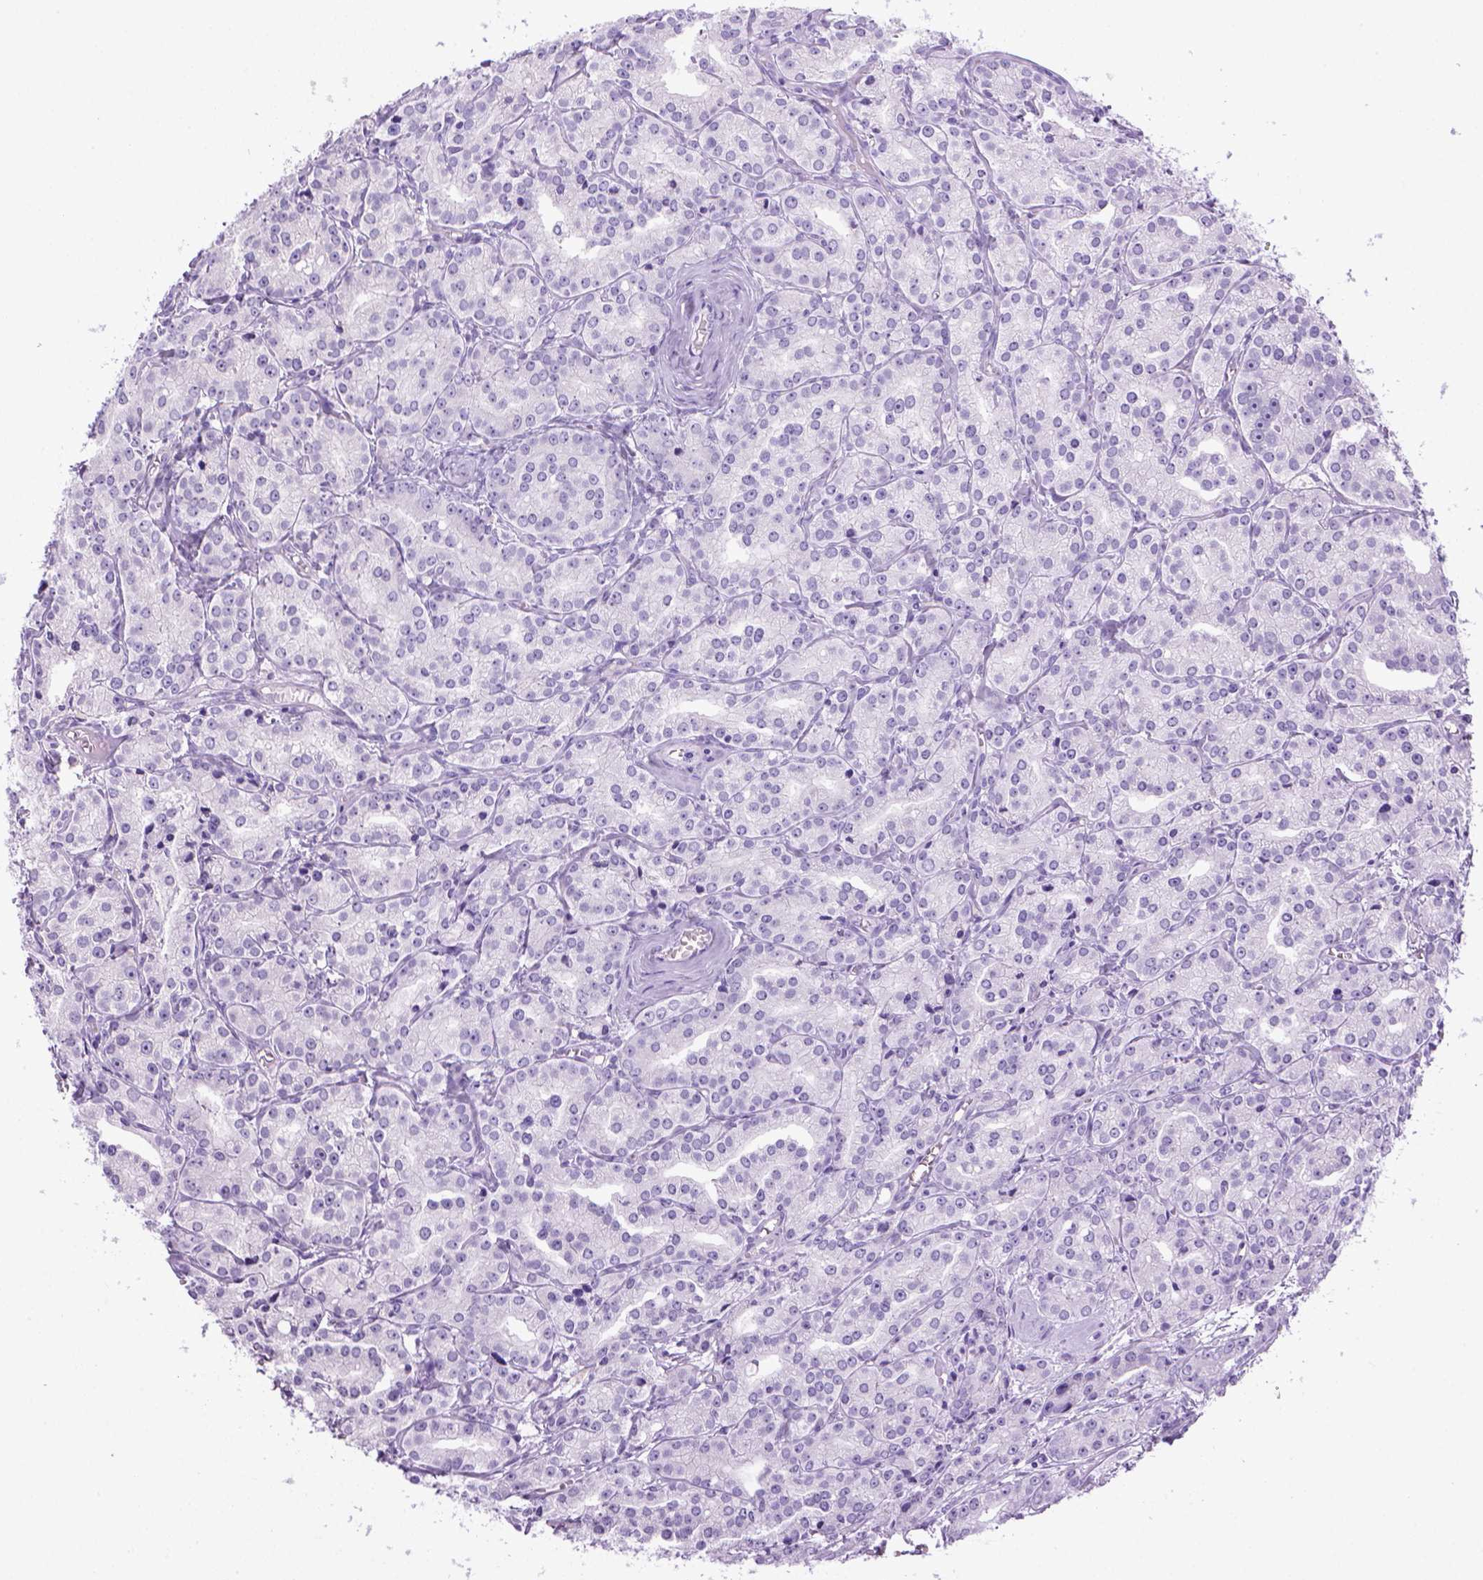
{"staining": {"intensity": "negative", "quantity": "none", "location": "none"}, "tissue": "prostate cancer", "cell_type": "Tumor cells", "image_type": "cancer", "snomed": [{"axis": "morphology", "description": "Adenocarcinoma, Medium grade"}, {"axis": "topography", "description": "Prostate"}], "caption": "A histopathology image of human adenocarcinoma (medium-grade) (prostate) is negative for staining in tumor cells.", "gene": "SGCG", "patient": {"sex": "male", "age": 74}}